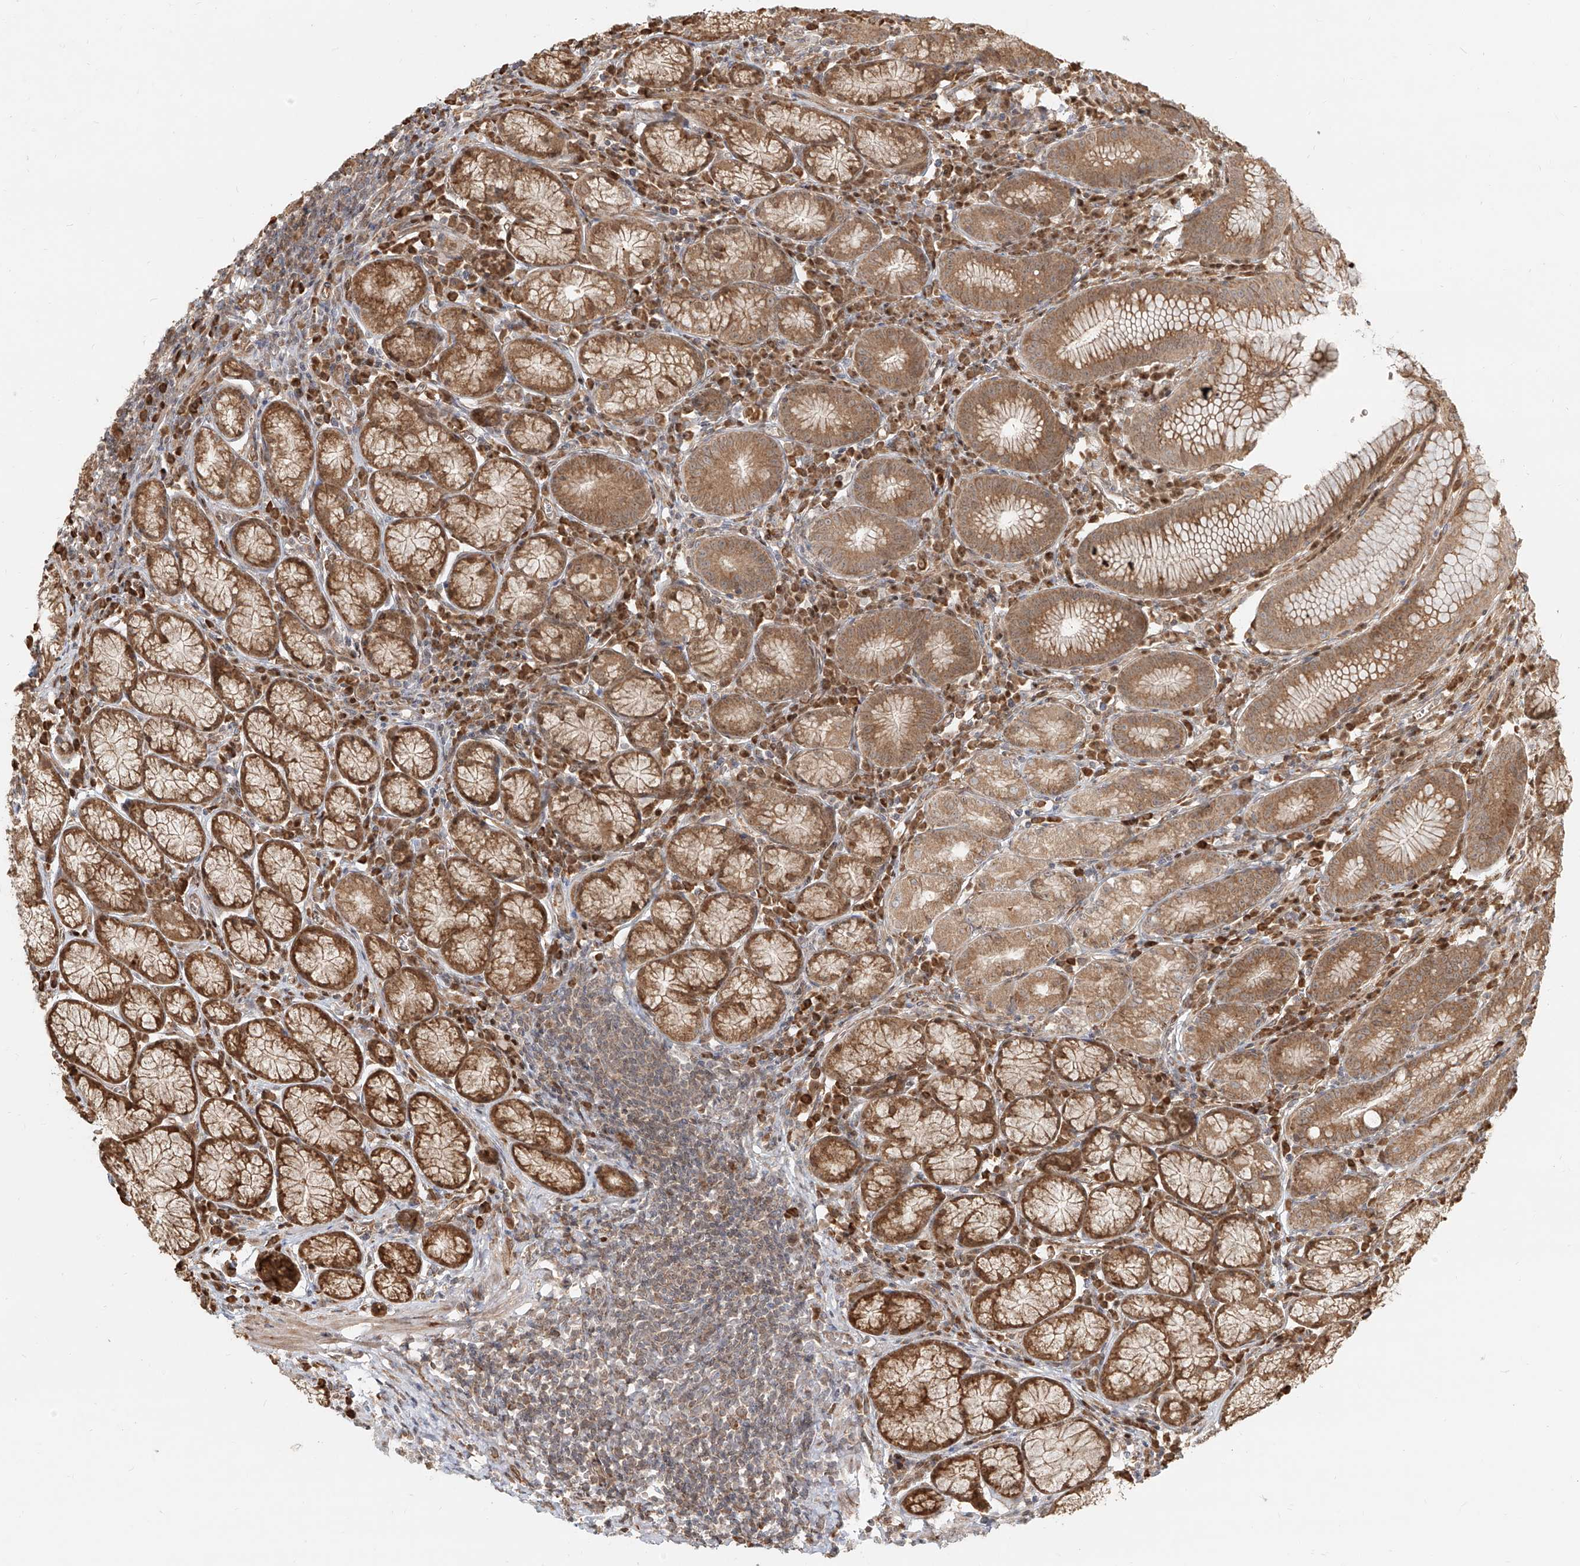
{"staining": {"intensity": "moderate", "quantity": ">75%", "location": "cytoplasmic/membranous"}, "tissue": "stomach", "cell_type": "Glandular cells", "image_type": "normal", "snomed": [{"axis": "morphology", "description": "Normal tissue, NOS"}, {"axis": "topography", "description": "Stomach"}], "caption": "DAB immunohistochemical staining of normal human stomach displays moderate cytoplasmic/membranous protein expression in approximately >75% of glandular cells. (brown staining indicates protein expression, while blue staining denotes nuclei).", "gene": "UBE2K", "patient": {"sex": "male", "age": 55}}